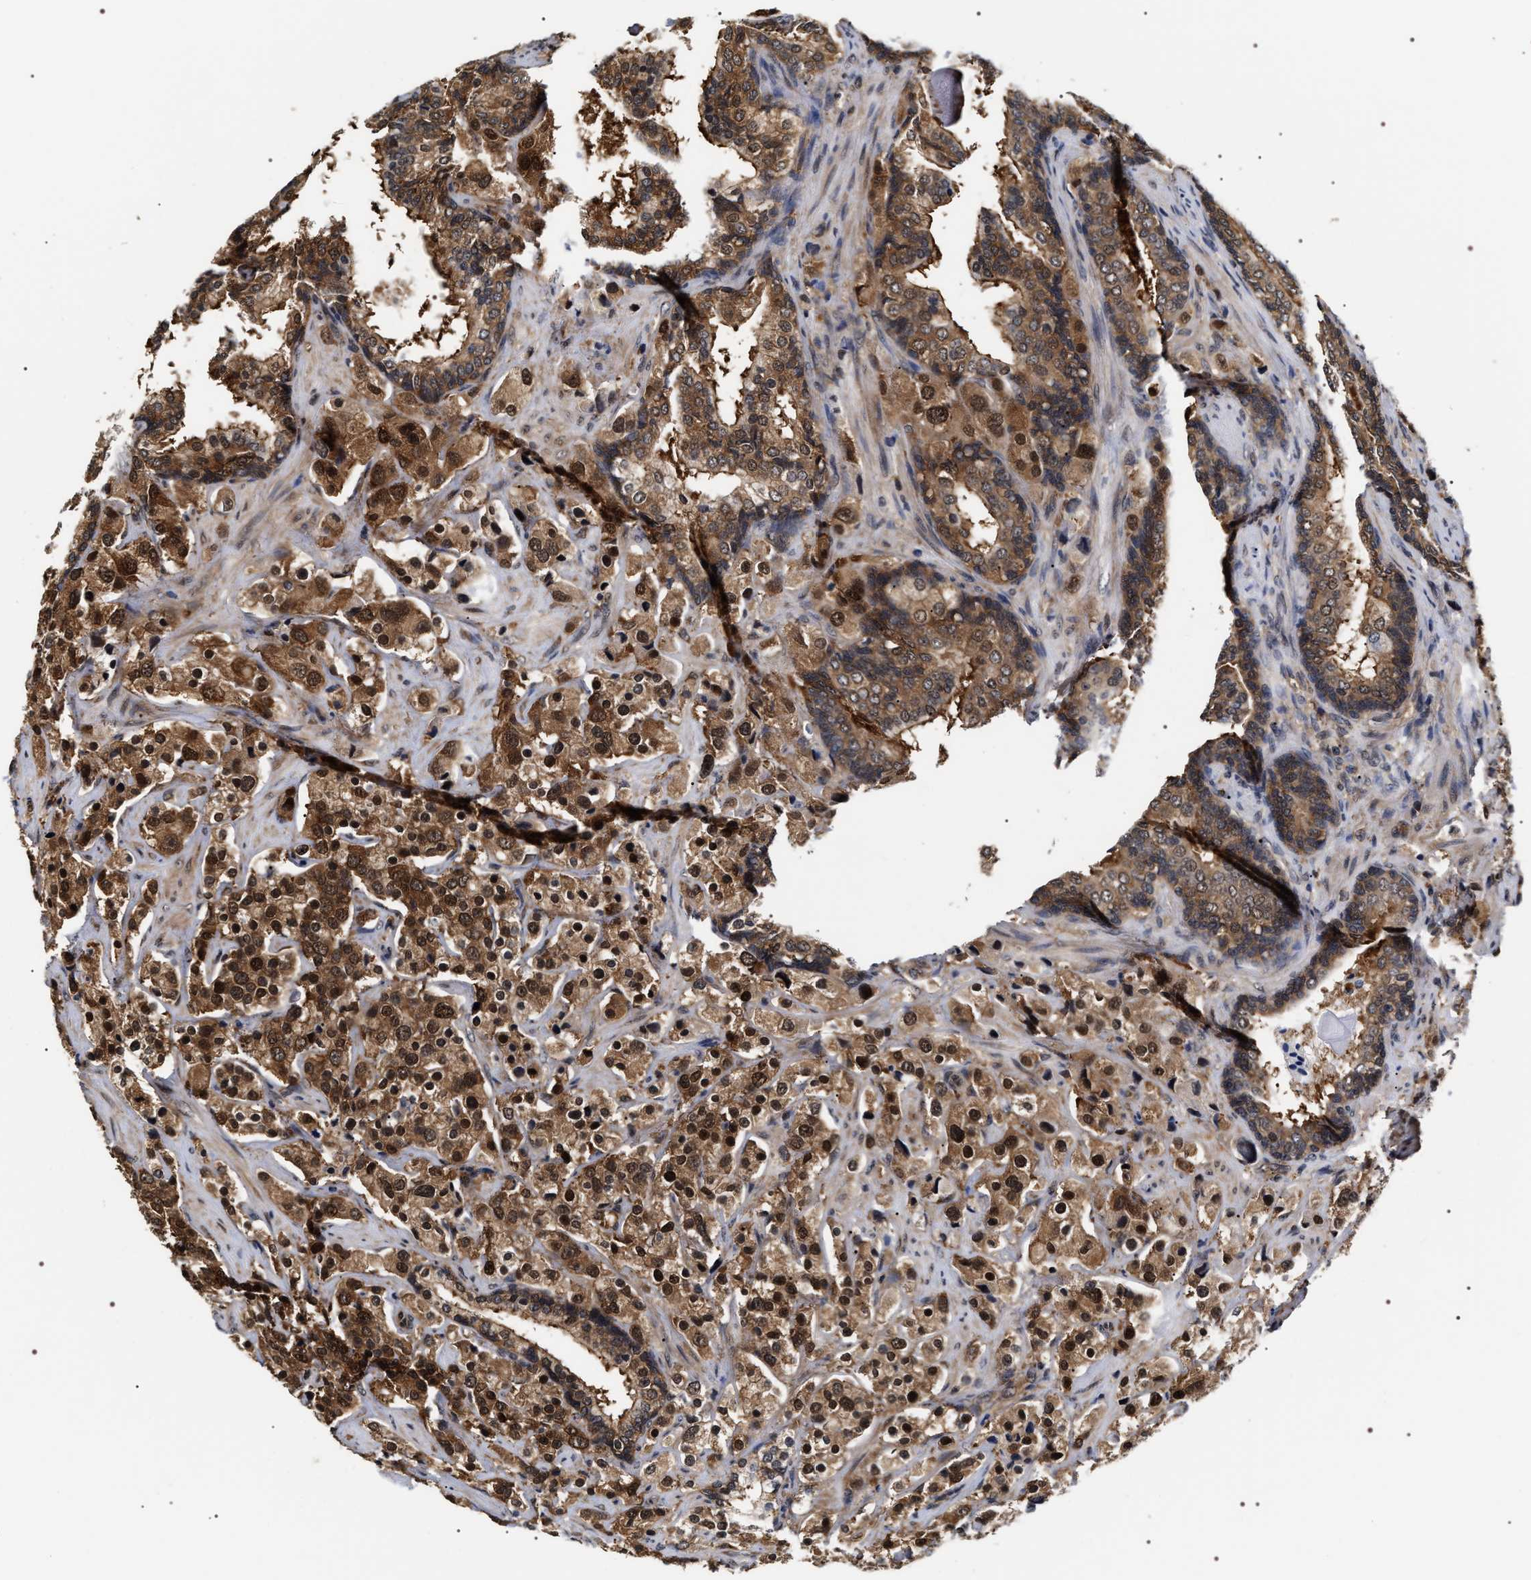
{"staining": {"intensity": "moderate", "quantity": ">75%", "location": "cytoplasmic/membranous,nuclear"}, "tissue": "prostate cancer", "cell_type": "Tumor cells", "image_type": "cancer", "snomed": [{"axis": "morphology", "description": "Adenocarcinoma, Medium grade"}, {"axis": "topography", "description": "Prostate"}], "caption": "High-magnification brightfield microscopy of prostate adenocarcinoma (medium-grade) stained with DAB (3,3'-diaminobenzidine) (brown) and counterstained with hematoxylin (blue). tumor cells exhibit moderate cytoplasmic/membranous and nuclear staining is present in approximately>75% of cells. The protein of interest is stained brown, and the nuclei are stained in blue (DAB IHC with brightfield microscopy, high magnification).", "gene": "BAG6", "patient": {"sex": "male", "age": 70}}